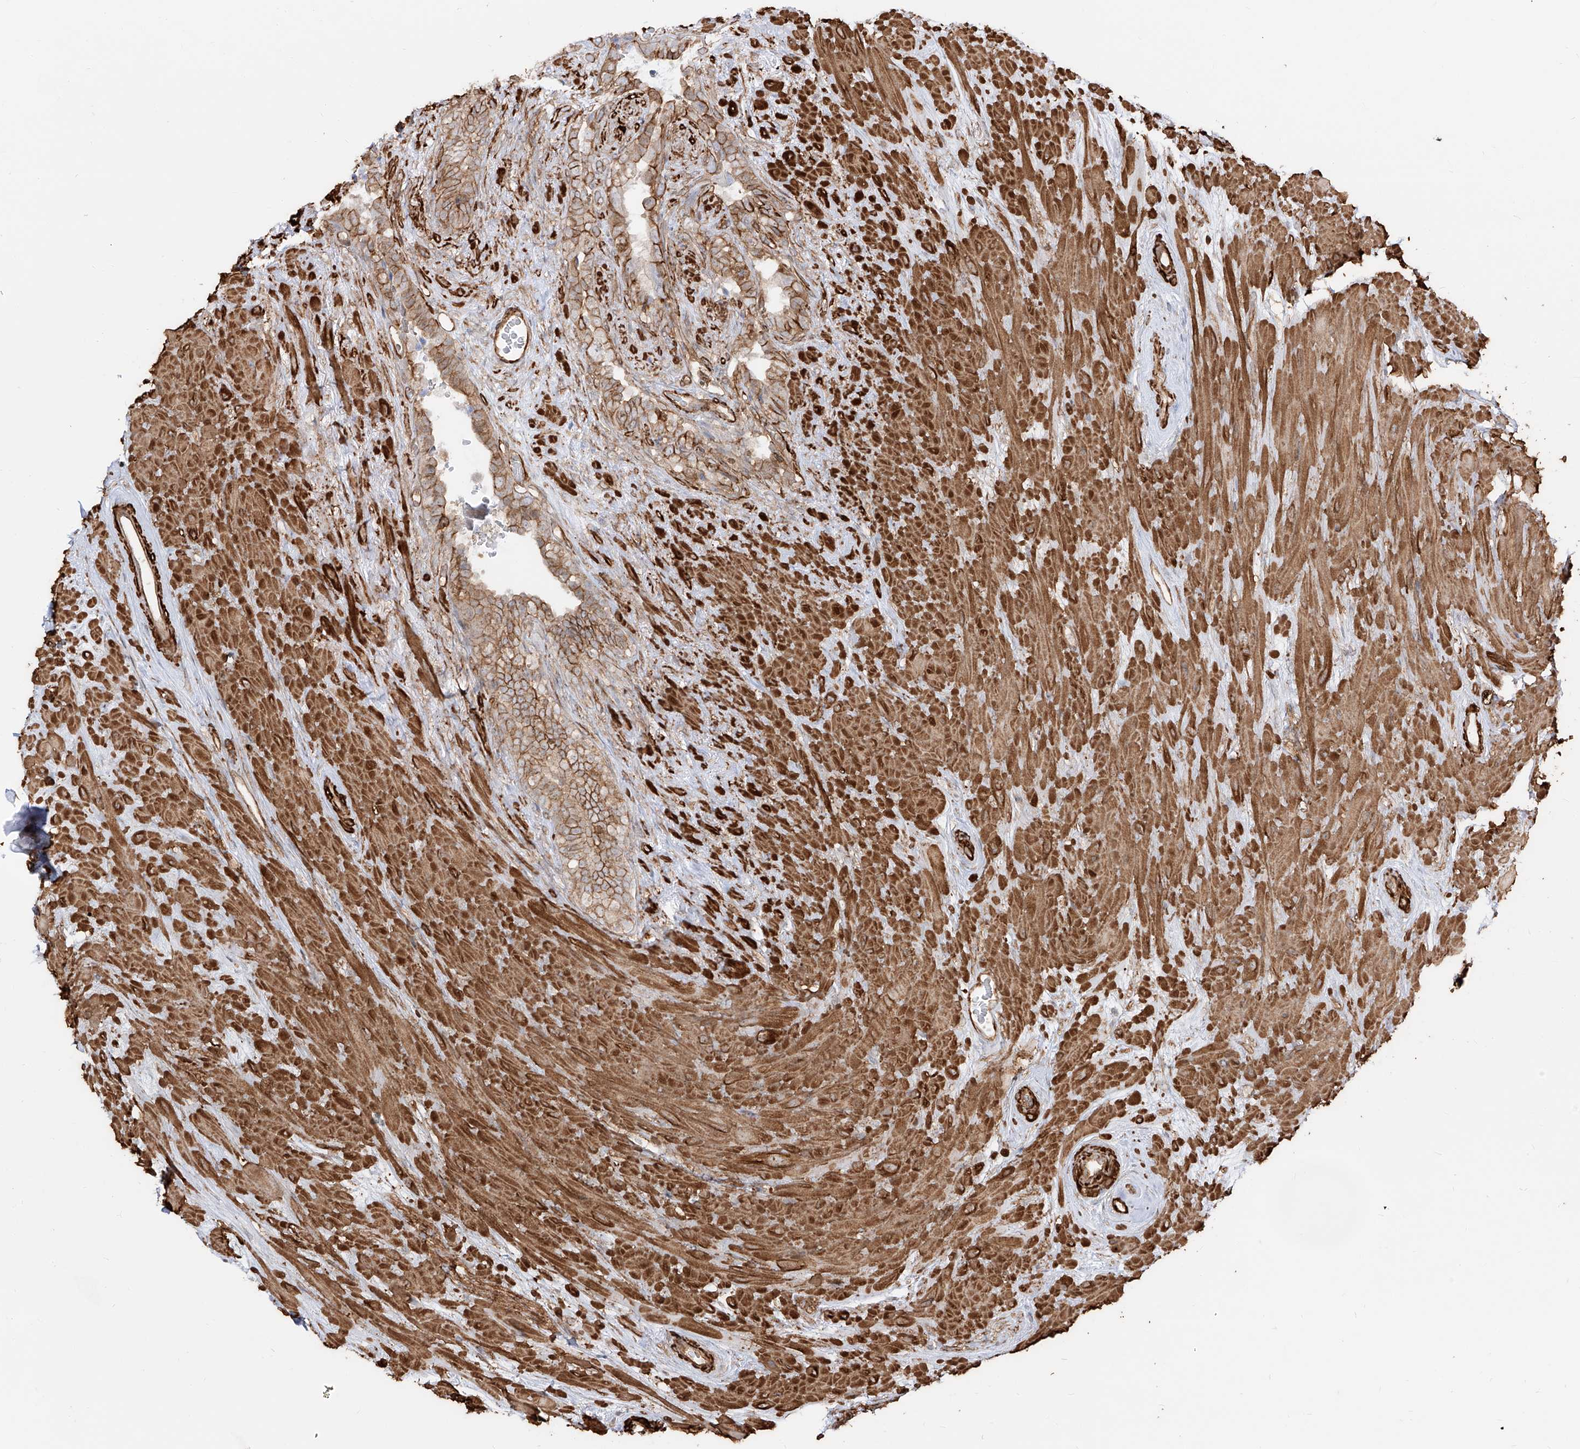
{"staining": {"intensity": "moderate", "quantity": ">75%", "location": "cytoplasmic/membranous"}, "tissue": "seminal vesicle", "cell_type": "Glandular cells", "image_type": "normal", "snomed": [{"axis": "morphology", "description": "Normal tissue, NOS"}, {"axis": "topography", "description": "Seminal veicle"}], "caption": "Immunohistochemistry (IHC) image of normal seminal vesicle stained for a protein (brown), which reveals medium levels of moderate cytoplasmic/membranous staining in about >75% of glandular cells.", "gene": "ZNF180", "patient": {"sex": "male", "age": 80}}